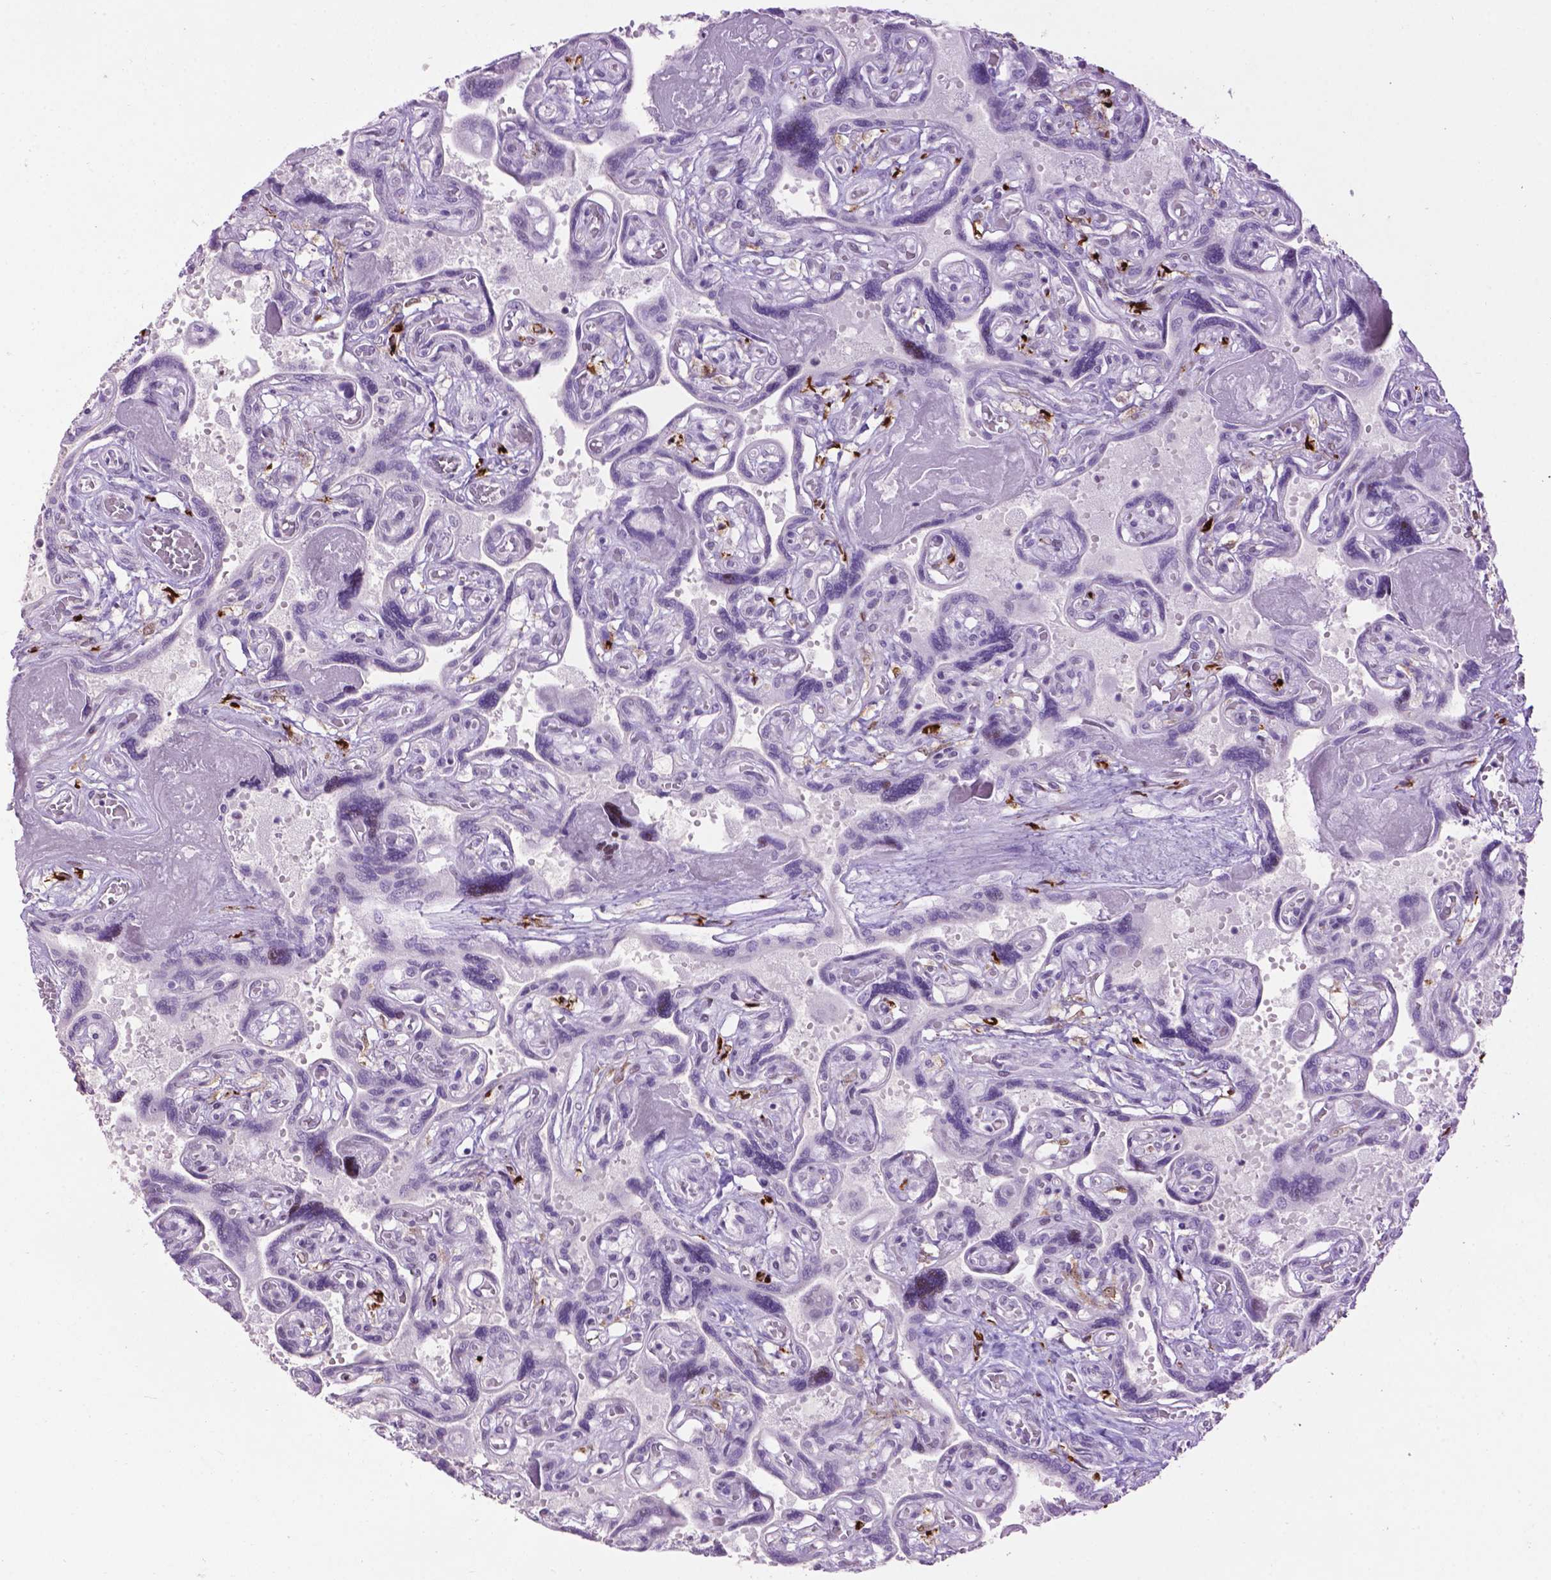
{"staining": {"intensity": "negative", "quantity": "none", "location": "none"}, "tissue": "placenta", "cell_type": "Decidual cells", "image_type": "normal", "snomed": [{"axis": "morphology", "description": "Normal tissue, NOS"}, {"axis": "topography", "description": "Placenta"}], "caption": "IHC of benign placenta demonstrates no staining in decidual cells. The staining was performed using DAB (3,3'-diaminobenzidine) to visualize the protein expression in brown, while the nuclei were stained in blue with hematoxylin (Magnification: 20x).", "gene": "TH", "patient": {"sex": "female", "age": 32}}